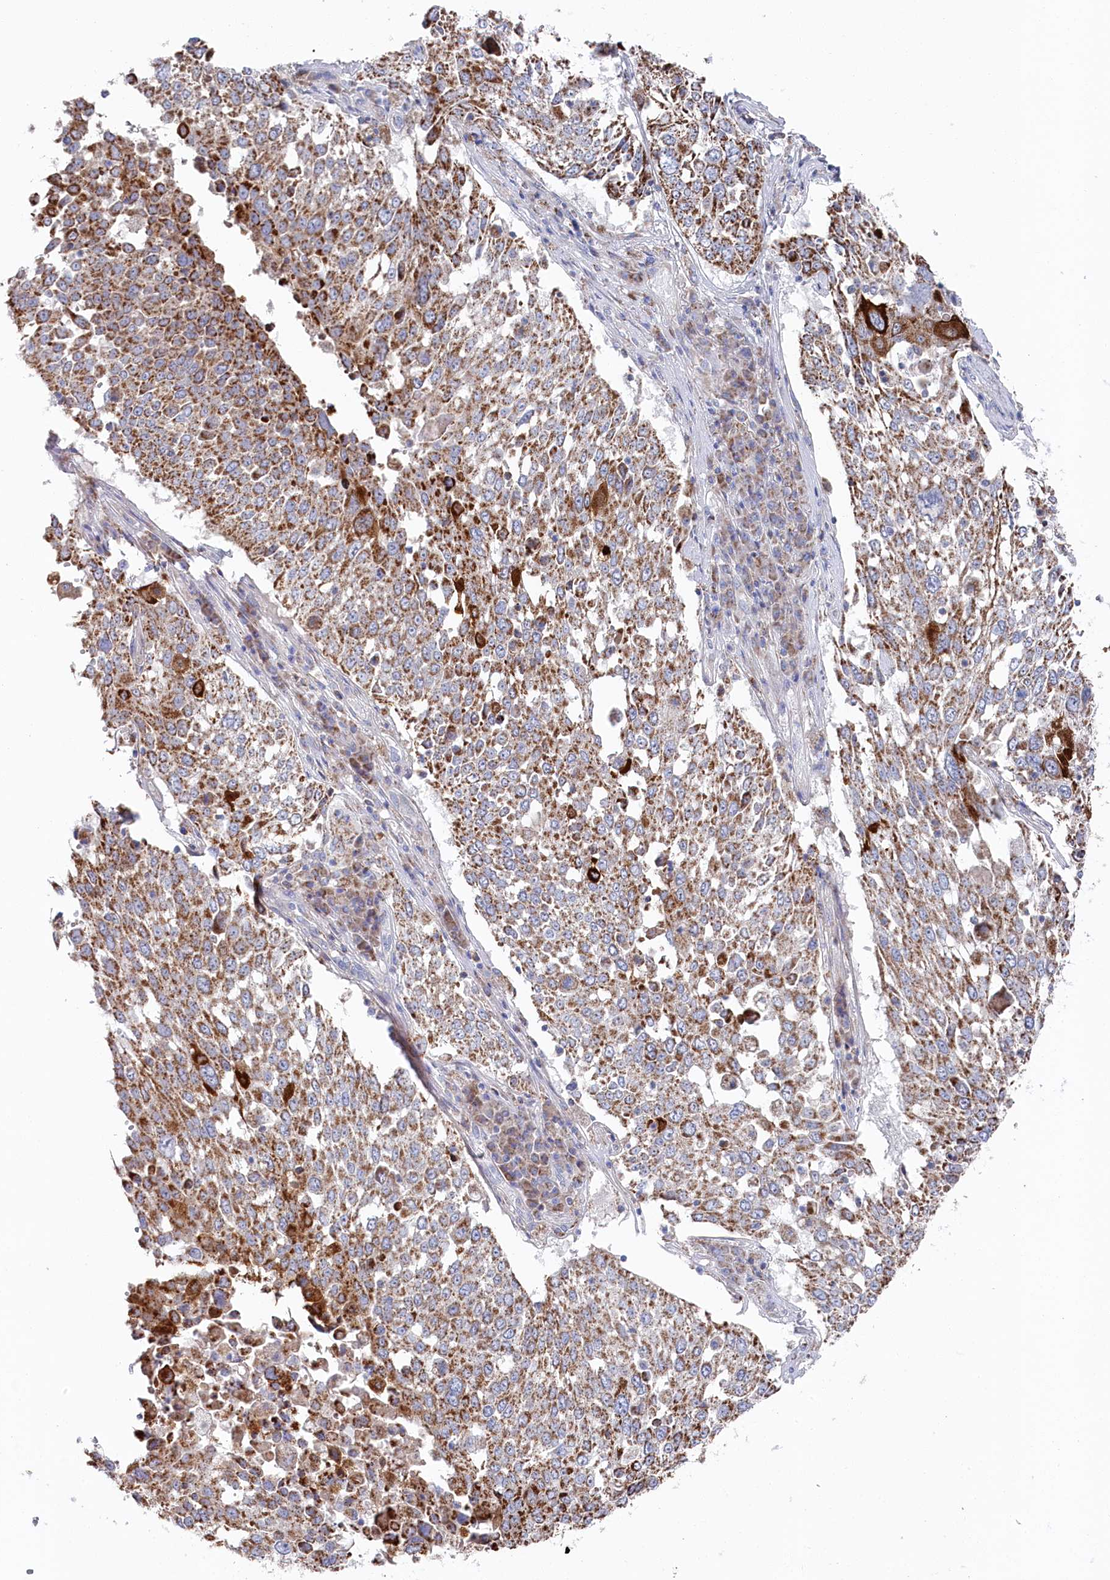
{"staining": {"intensity": "moderate", "quantity": ">75%", "location": "cytoplasmic/membranous"}, "tissue": "lung cancer", "cell_type": "Tumor cells", "image_type": "cancer", "snomed": [{"axis": "morphology", "description": "Squamous cell carcinoma, NOS"}, {"axis": "topography", "description": "Lung"}], "caption": "Immunohistochemistry (IHC) staining of lung cancer (squamous cell carcinoma), which reveals medium levels of moderate cytoplasmic/membranous positivity in approximately >75% of tumor cells indicating moderate cytoplasmic/membranous protein positivity. The staining was performed using DAB (3,3'-diaminobenzidine) (brown) for protein detection and nuclei were counterstained in hematoxylin (blue).", "gene": "GLS2", "patient": {"sex": "male", "age": 65}}